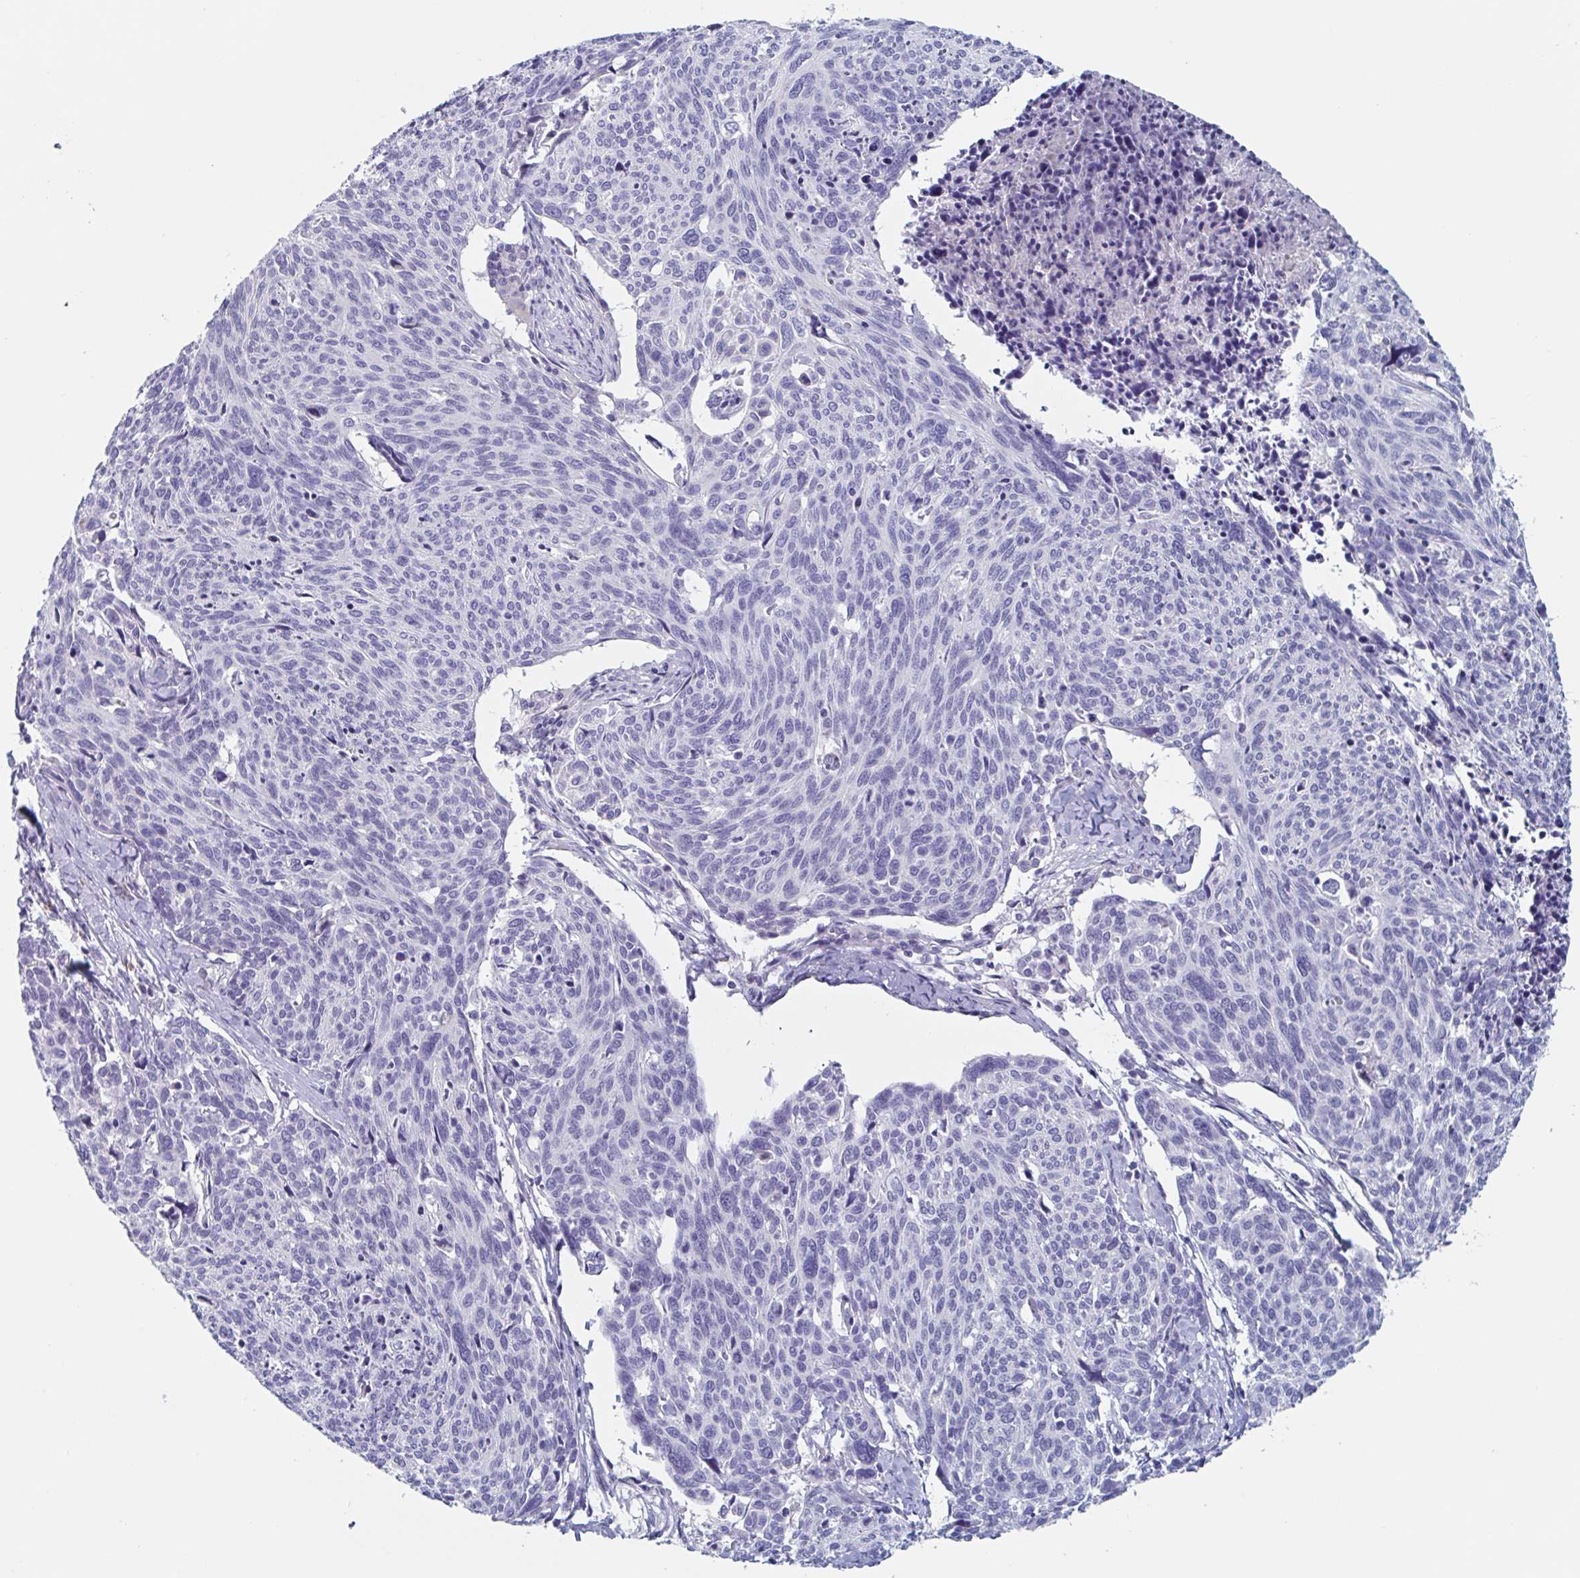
{"staining": {"intensity": "negative", "quantity": "none", "location": "none"}, "tissue": "cervical cancer", "cell_type": "Tumor cells", "image_type": "cancer", "snomed": [{"axis": "morphology", "description": "Squamous cell carcinoma, NOS"}, {"axis": "topography", "description": "Cervix"}], "caption": "Tumor cells are negative for protein expression in human cervical cancer (squamous cell carcinoma).", "gene": "NT5C3B", "patient": {"sex": "female", "age": 49}}